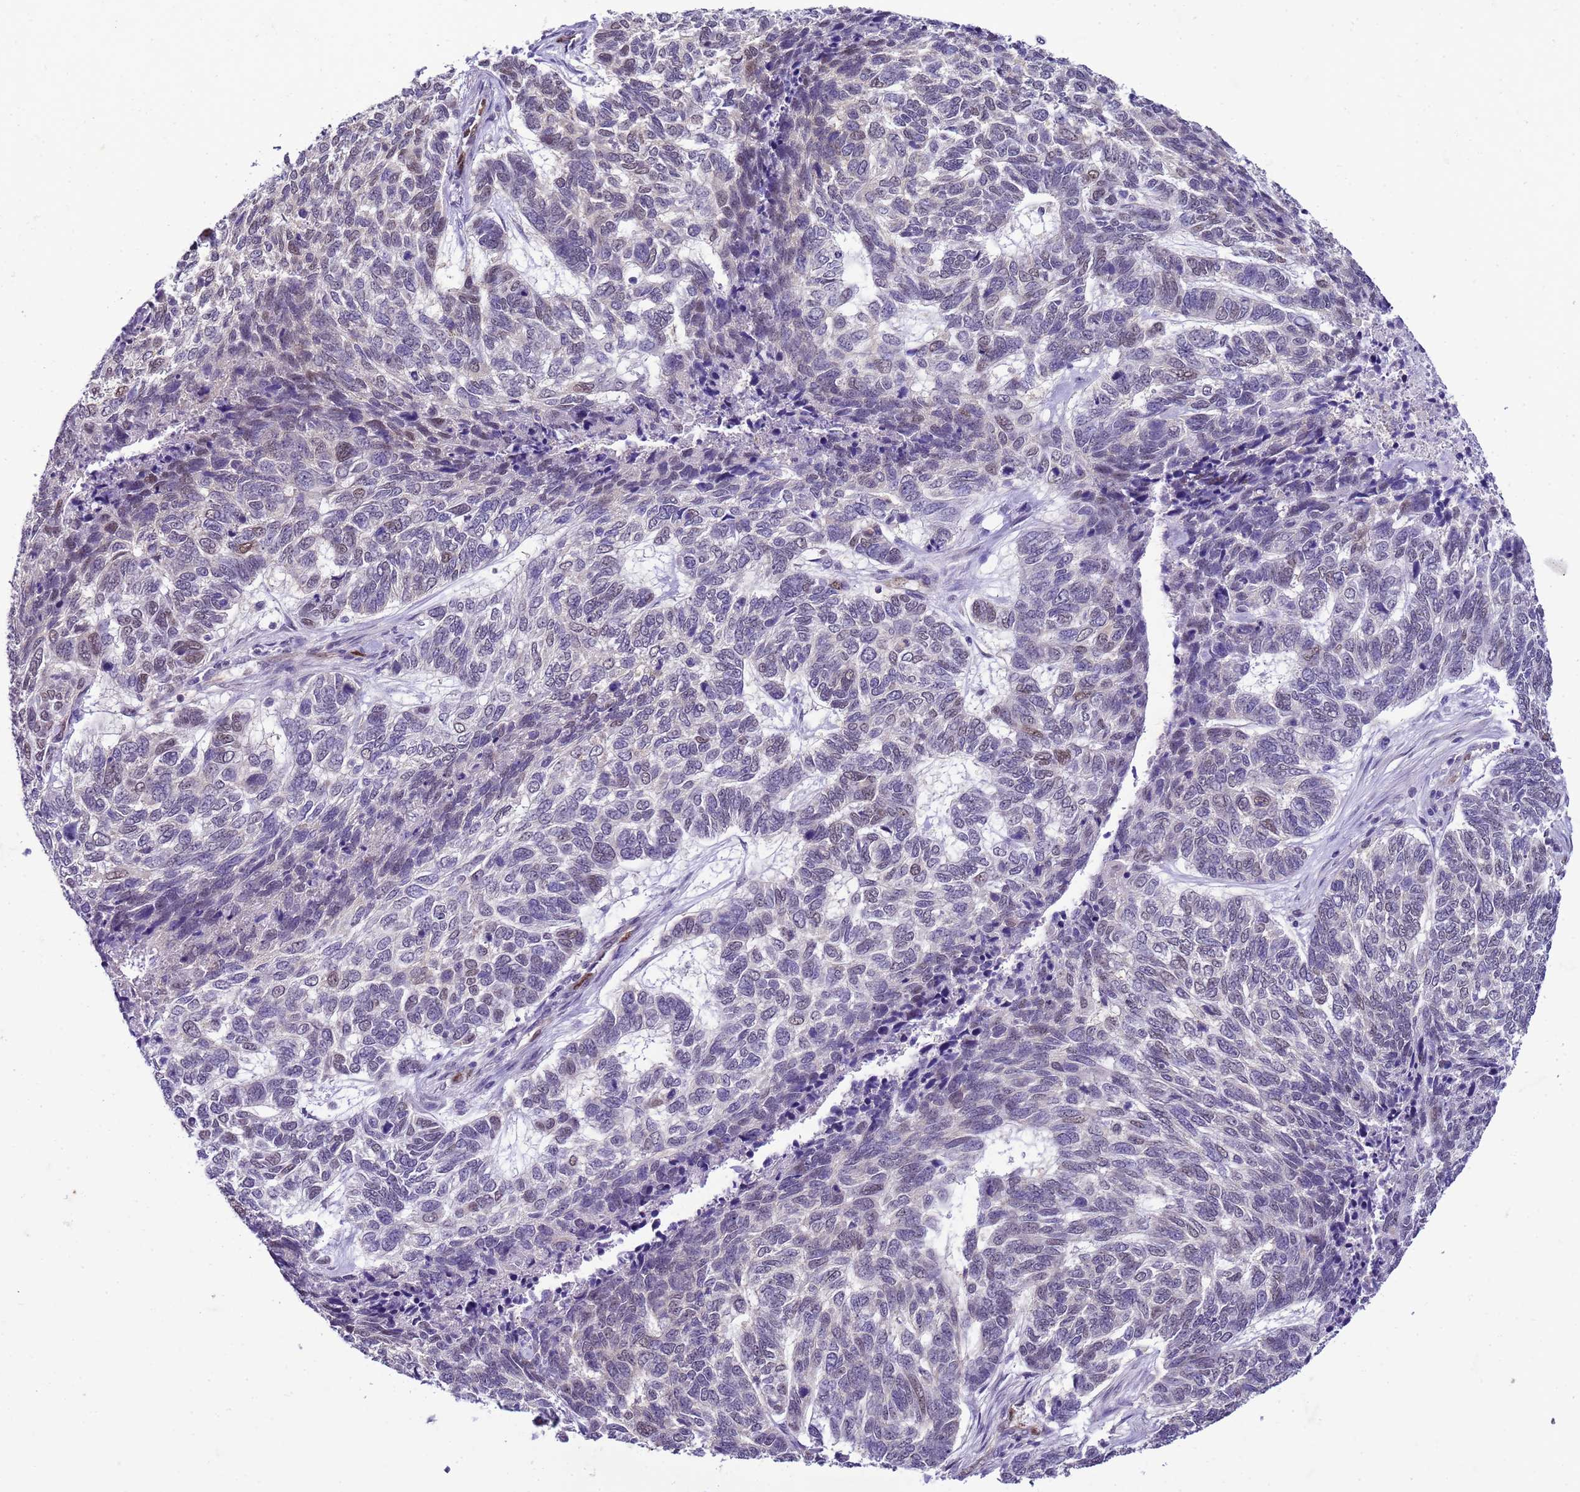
{"staining": {"intensity": "weak", "quantity": "<25%", "location": "cytoplasmic/membranous"}, "tissue": "skin cancer", "cell_type": "Tumor cells", "image_type": "cancer", "snomed": [{"axis": "morphology", "description": "Basal cell carcinoma"}, {"axis": "topography", "description": "Skin"}], "caption": "Protein analysis of skin basal cell carcinoma exhibits no significant staining in tumor cells. (Stains: DAB immunohistochemistry with hematoxylin counter stain, Microscopy: brightfield microscopy at high magnification).", "gene": "DDI2", "patient": {"sex": "female", "age": 65}}